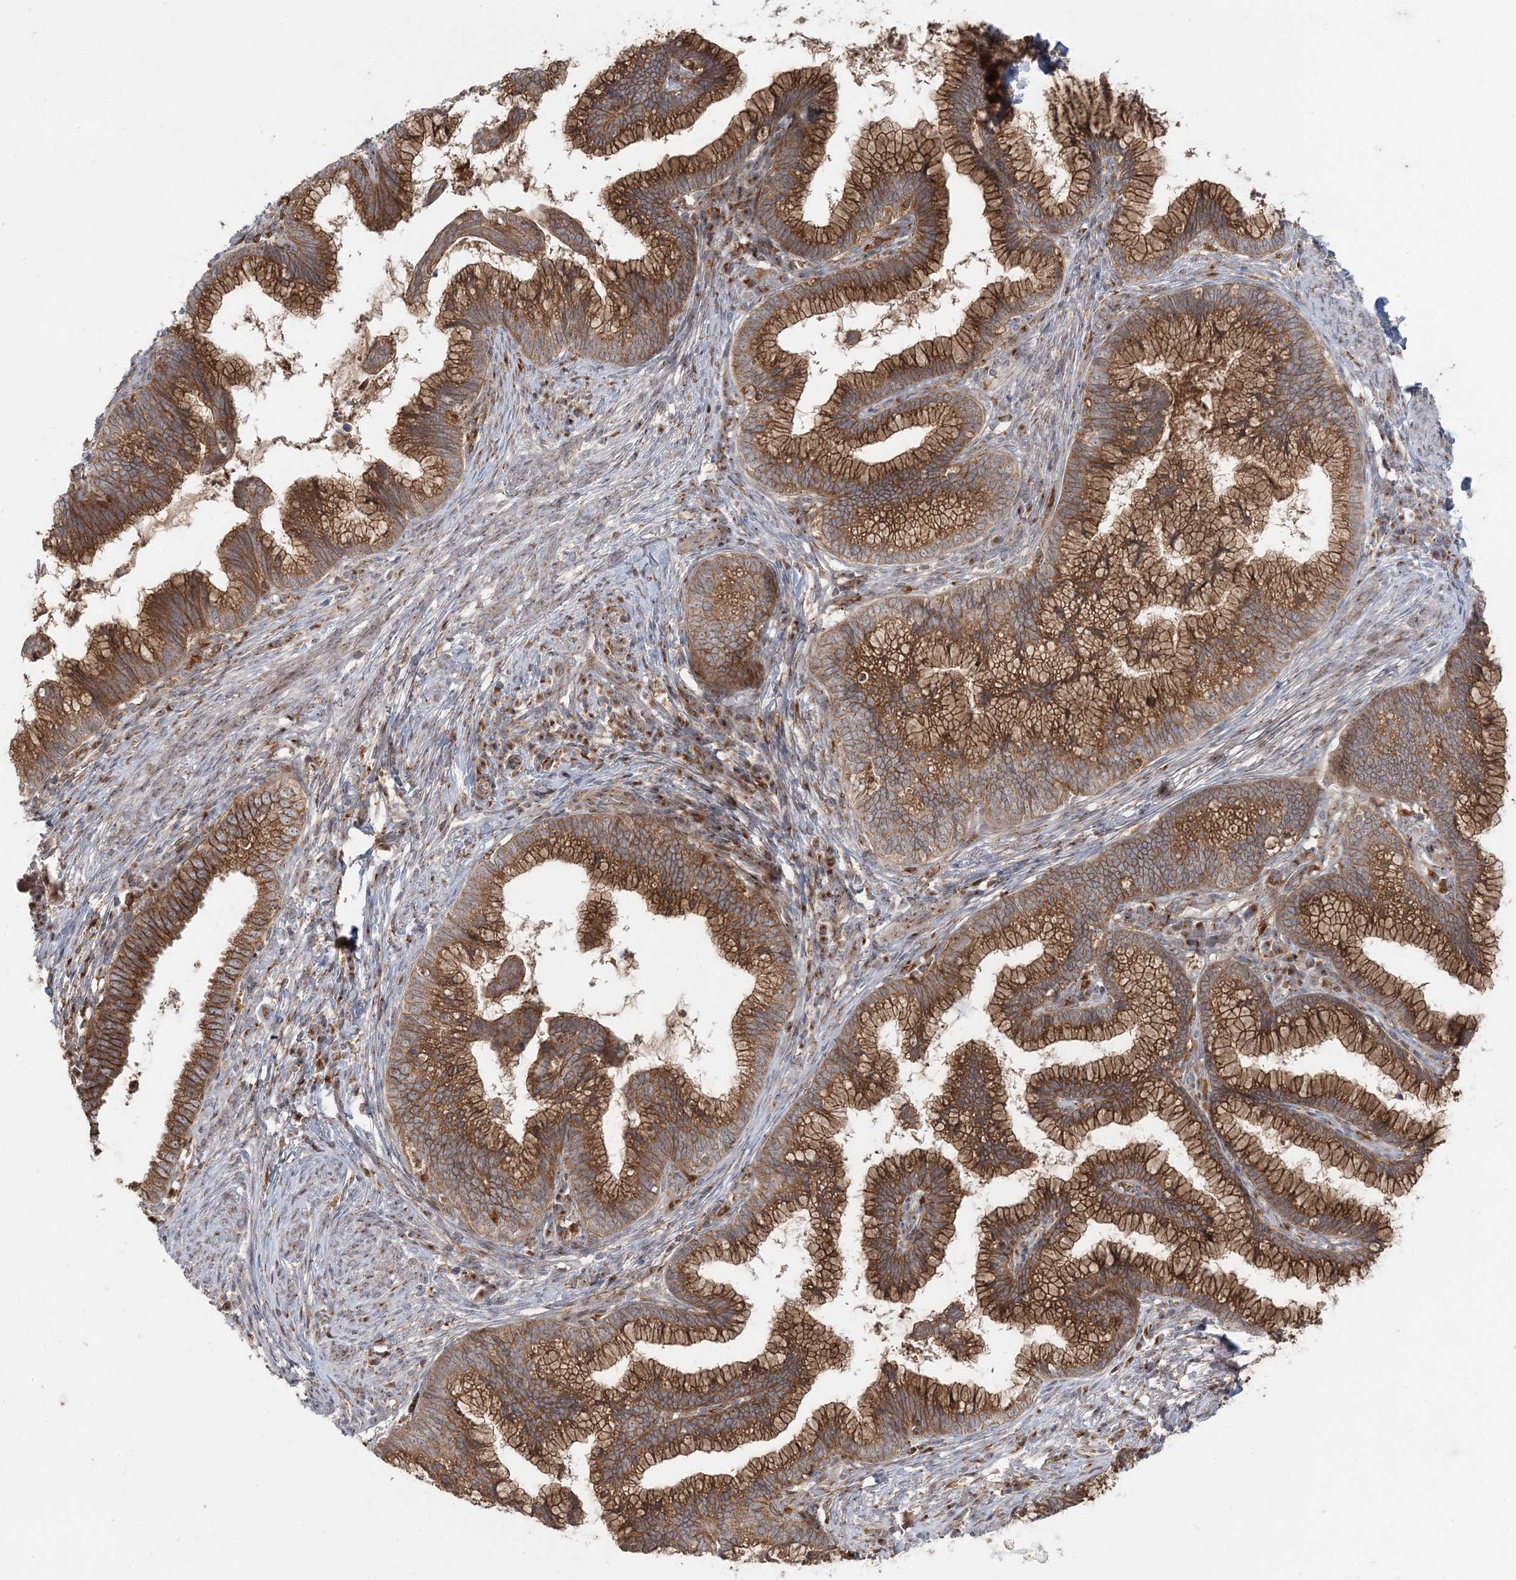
{"staining": {"intensity": "strong", "quantity": ">75%", "location": "cytoplasmic/membranous"}, "tissue": "cervical cancer", "cell_type": "Tumor cells", "image_type": "cancer", "snomed": [{"axis": "morphology", "description": "Adenocarcinoma, NOS"}, {"axis": "topography", "description": "Cervix"}], "caption": "Brown immunohistochemical staining in human cervical adenocarcinoma exhibits strong cytoplasmic/membranous expression in approximately >75% of tumor cells.", "gene": "ABCC3", "patient": {"sex": "female", "age": 36}}